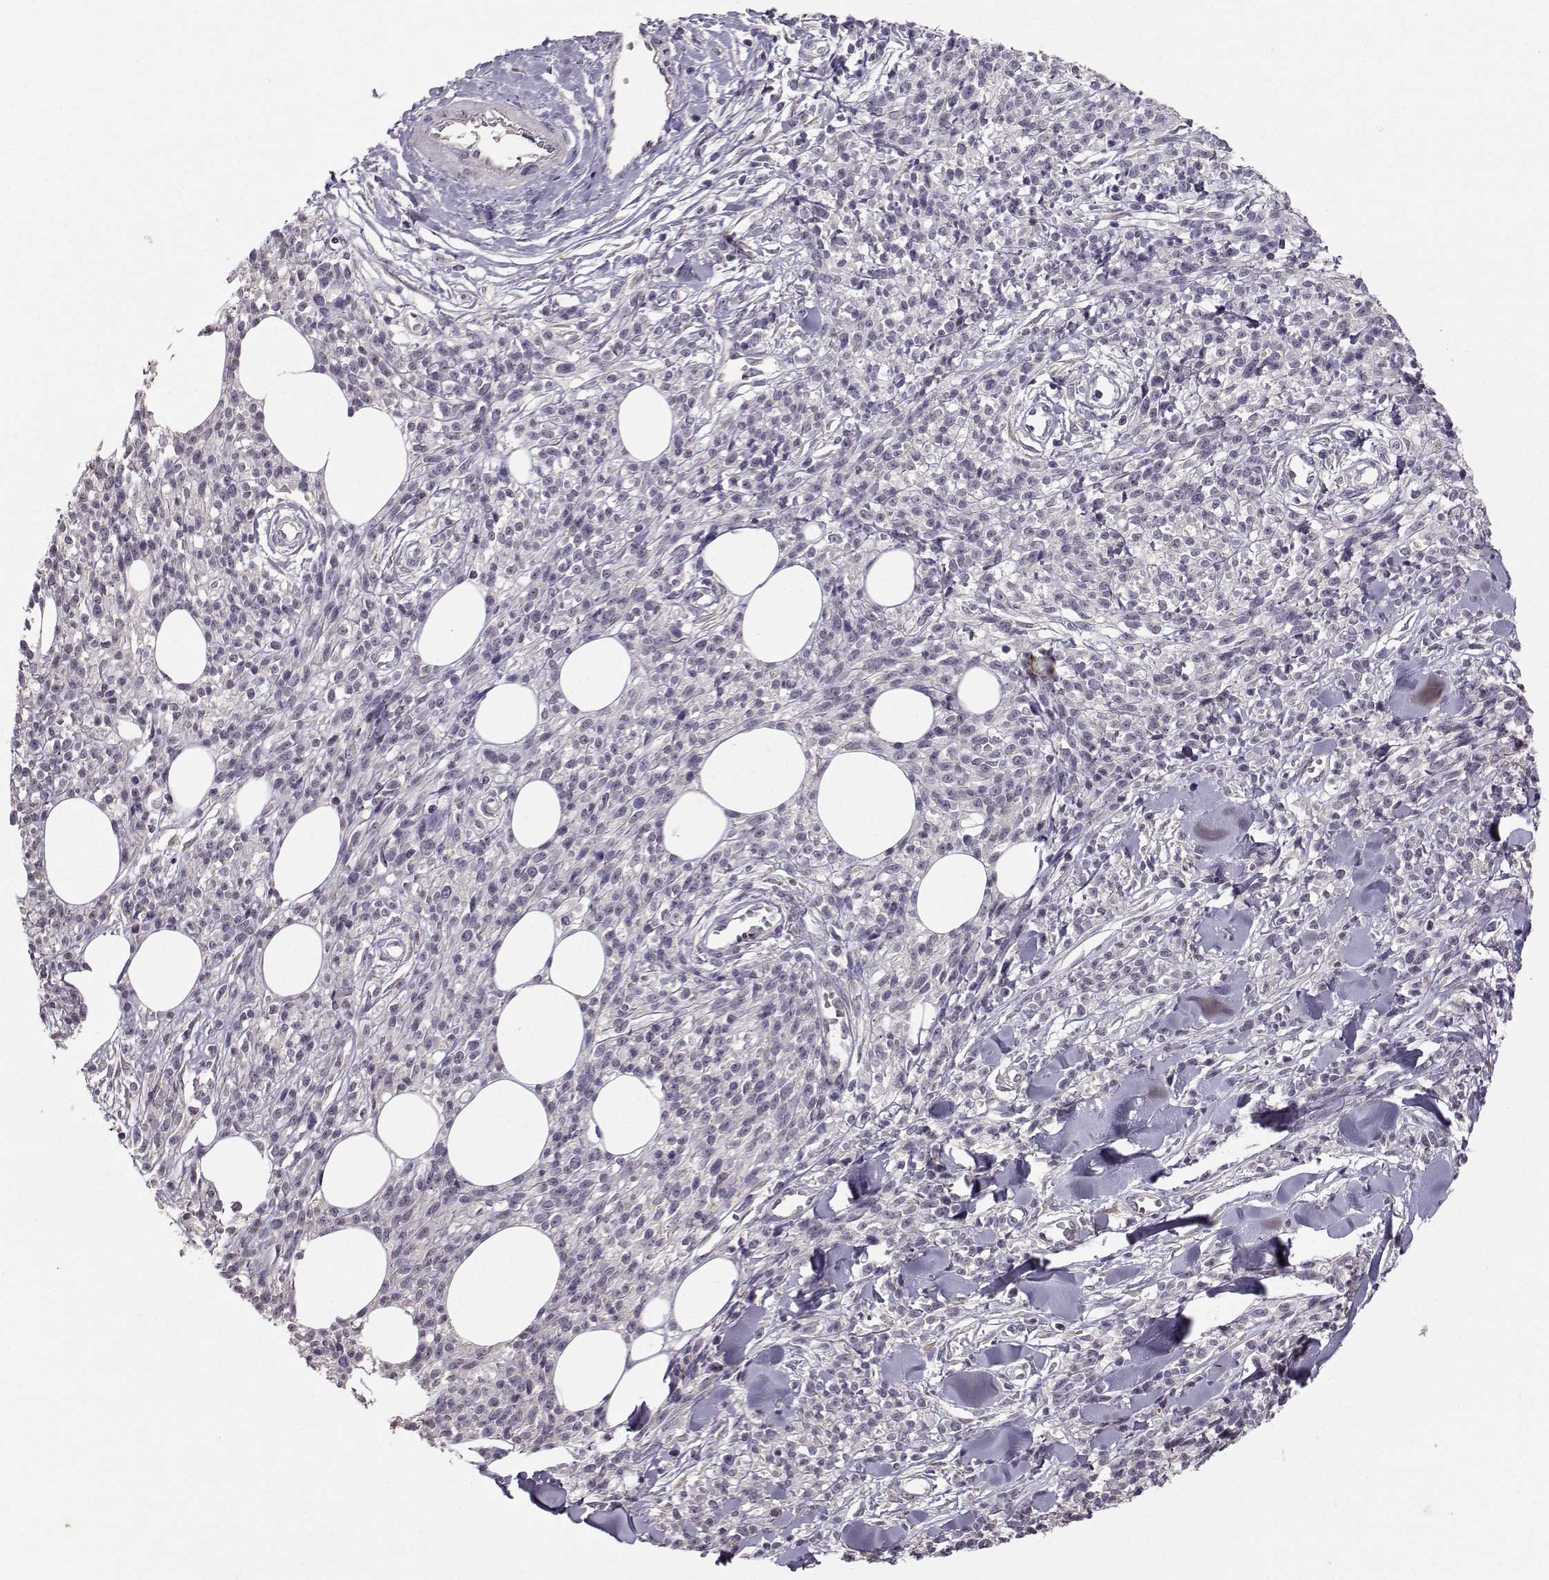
{"staining": {"intensity": "negative", "quantity": "none", "location": "none"}, "tissue": "melanoma", "cell_type": "Tumor cells", "image_type": "cancer", "snomed": [{"axis": "morphology", "description": "Malignant melanoma, NOS"}, {"axis": "topography", "description": "Skin"}, {"axis": "topography", "description": "Skin of trunk"}], "caption": "High power microscopy histopathology image of an IHC micrograph of malignant melanoma, revealing no significant positivity in tumor cells.", "gene": "TSPYL5", "patient": {"sex": "male", "age": 74}}